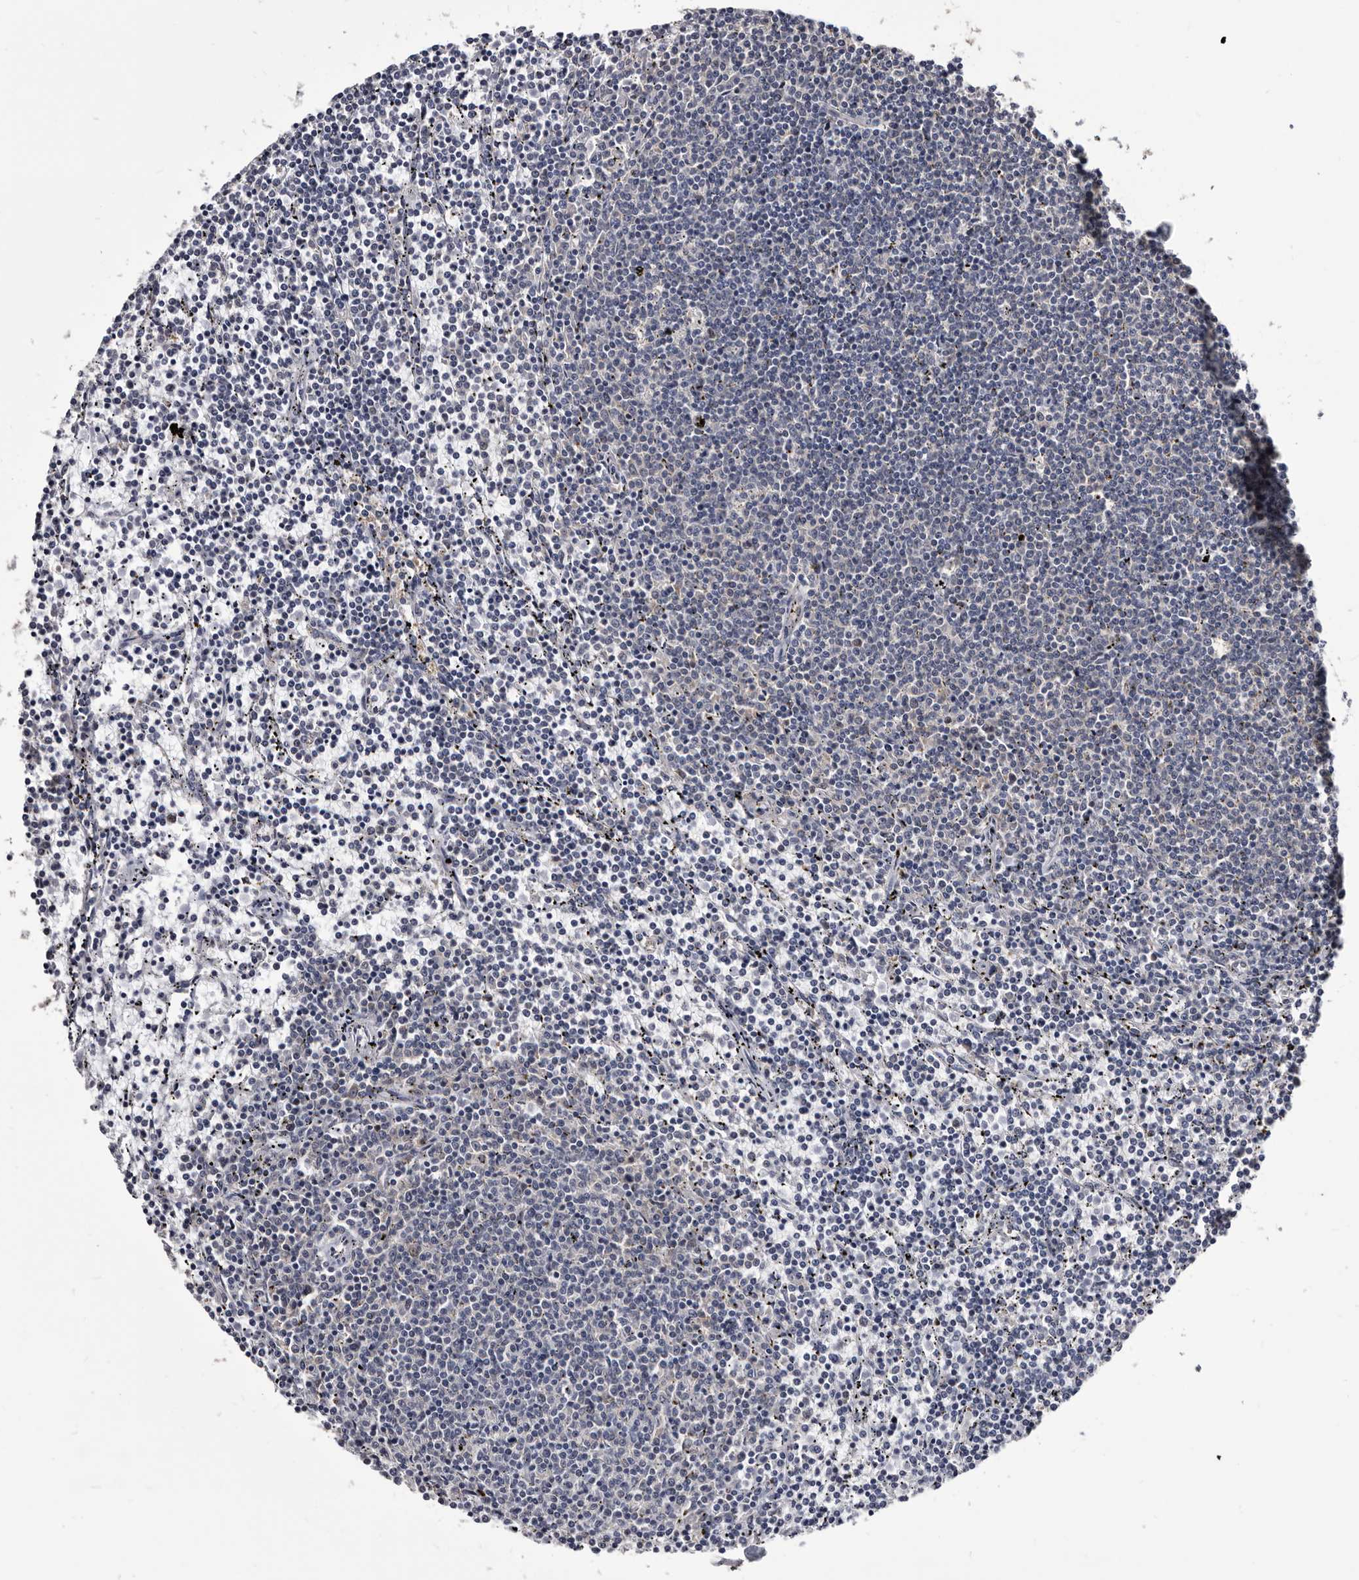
{"staining": {"intensity": "negative", "quantity": "none", "location": "none"}, "tissue": "lymphoma", "cell_type": "Tumor cells", "image_type": "cancer", "snomed": [{"axis": "morphology", "description": "Malignant lymphoma, non-Hodgkin's type, Low grade"}, {"axis": "topography", "description": "Spleen"}], "caption": "IHC photomicrograph of lymphoma stained for a protein (brown), which reveals no expression in tumor cells.", "gene": "ABCF2", "patient": {"sex": "female", "age": 50}}